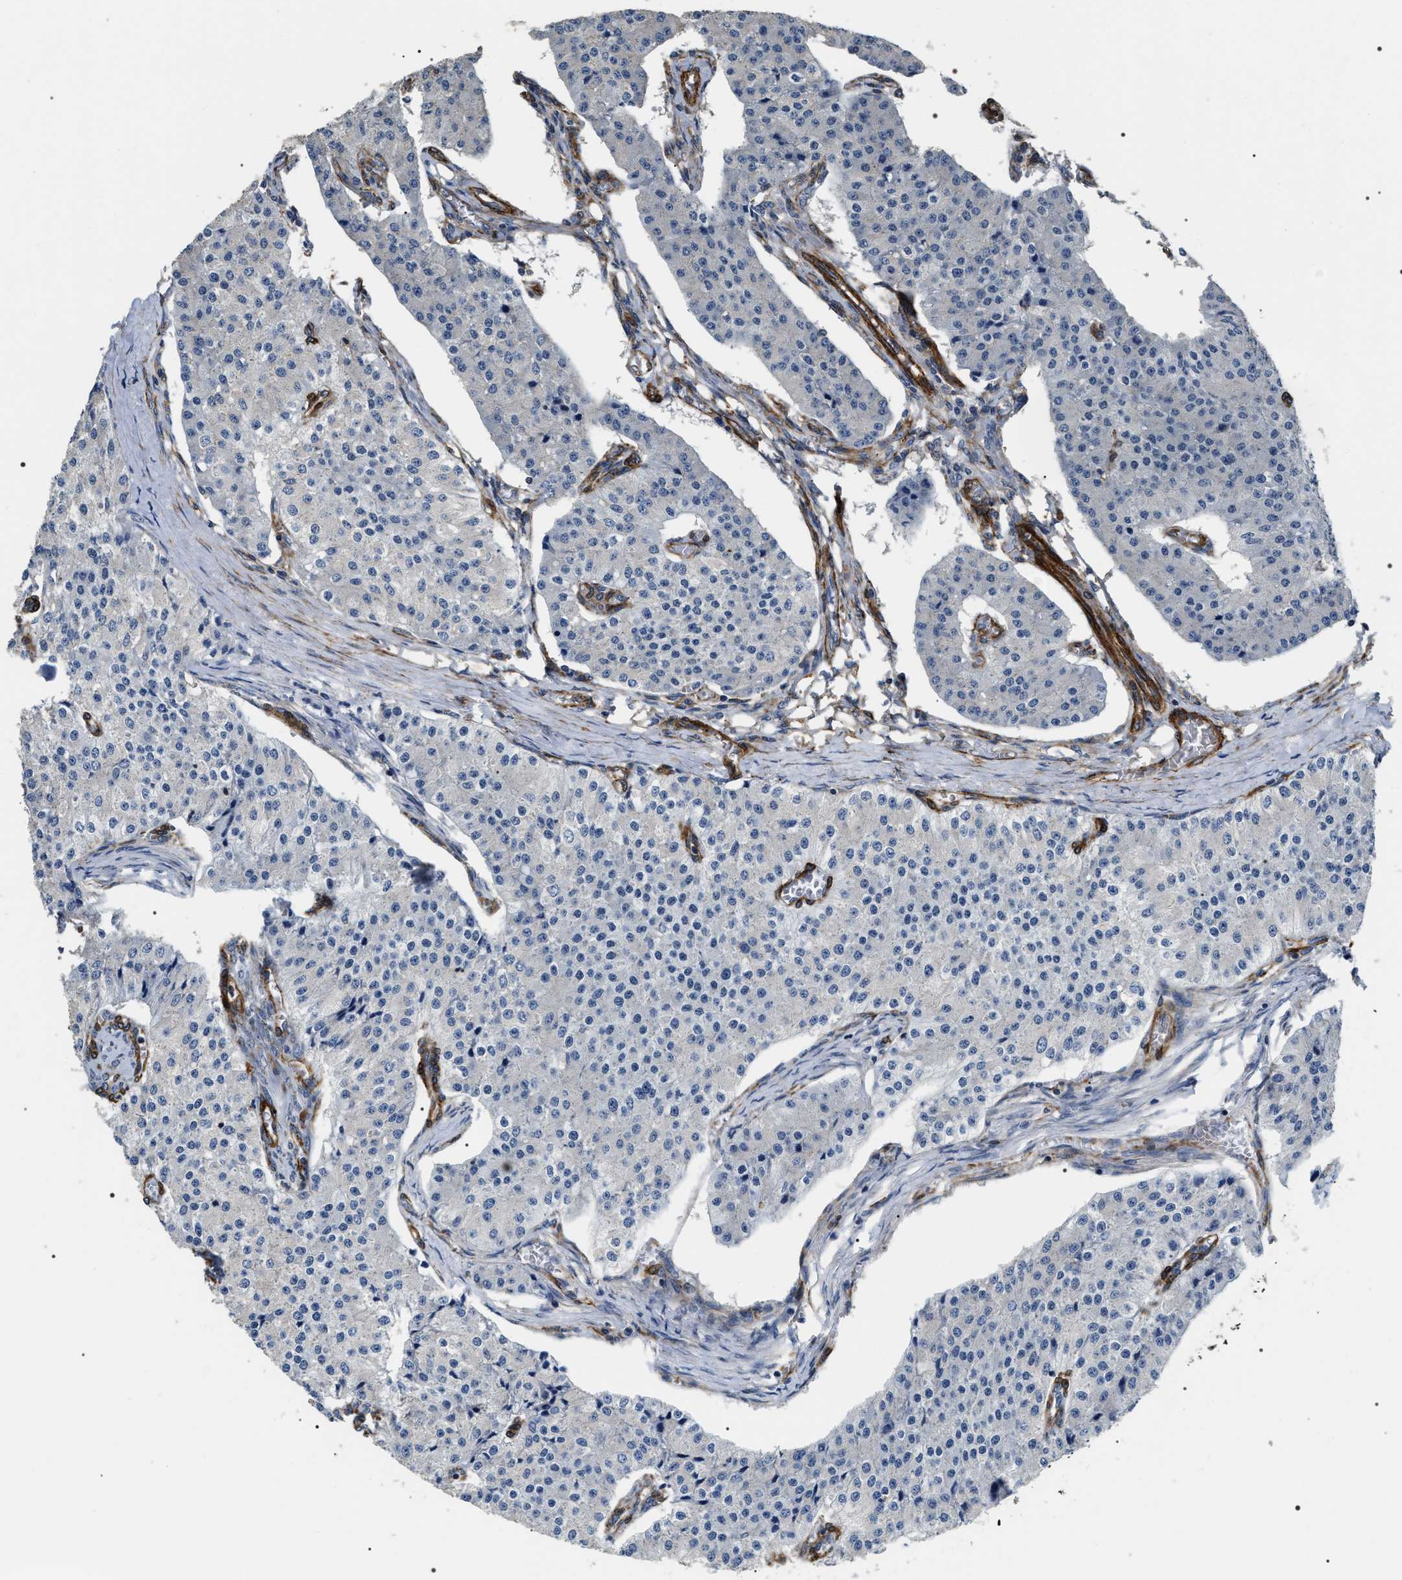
{"staining": {"intensity": "negative", "quantity": "none", "location": "none"}, "tissue": "carcinoid", "cell_type": "Tumor cells", "image_type": "cancer", "snomed": [{"axis": "morphology", "description": "Carcinoid, malignant, NOS"}, {"axis": "topography", "description": "Colon"}], "caption": "The image exhibits no staining of tumor cells in carcinoid.", "gene": "ZC3HAV1L", "patient": {"sex": "female", "age": 52}}